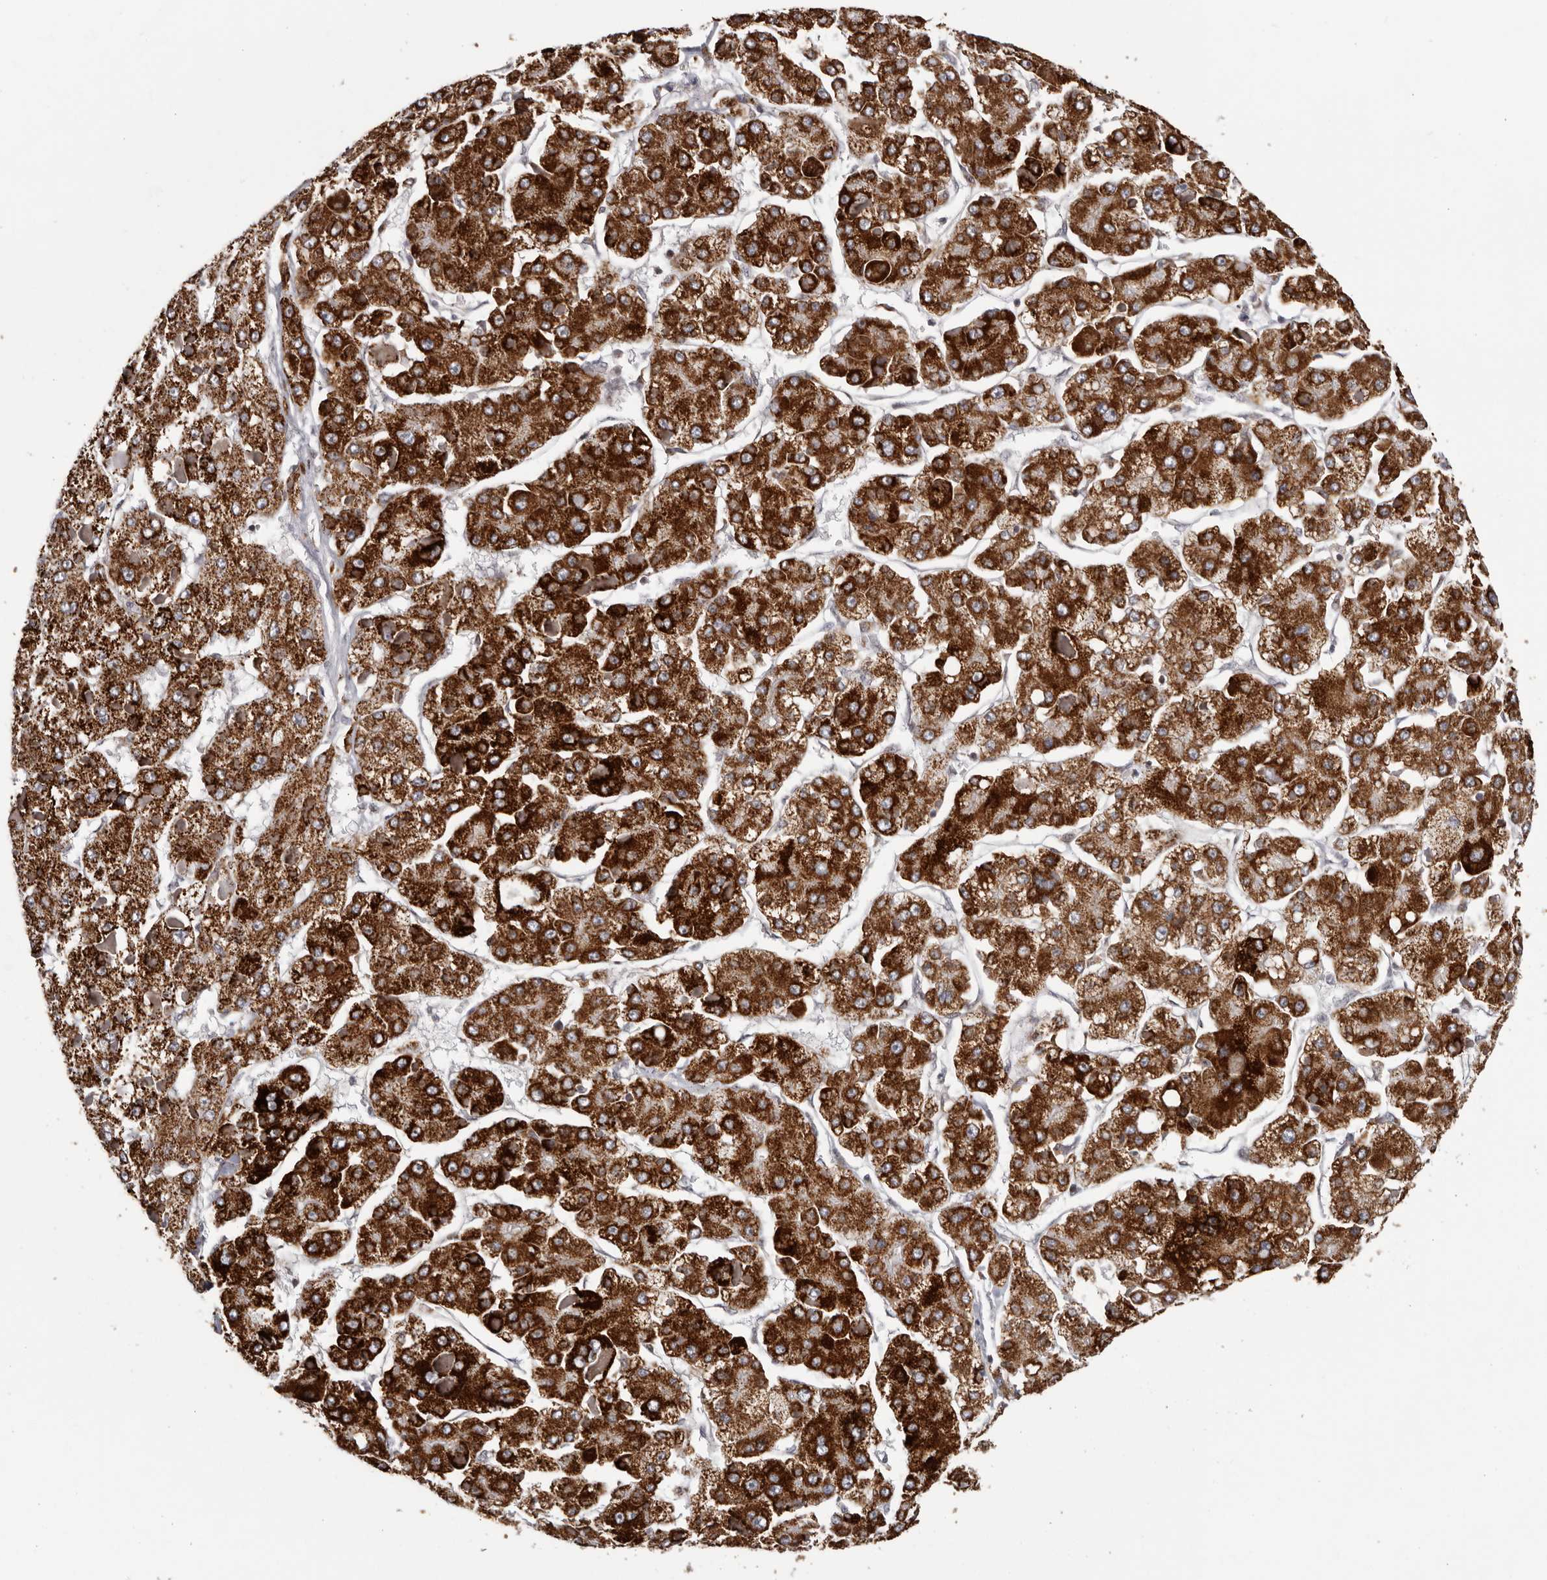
{"staining": {"intensity": "strong", "quantity": ">75%", "location": "cytoplasmic/membranous"}, "tissue": "liver cancer", "cell_type": "Tumor cells", "image_type": "cancer", "snomed": [{"axis": "morphology", "description": "Carcinoma, Hepatocellular, NOS"}, {"axis": "topography", "description": "Liver"}], "caption": "Protein staining of liver hepatocellular carcinoma tissue exhibits strong cytoplasmic/membranous positivity in approximately >75% of tumor cells. (DAB (3,3'-diaminobenzidine) = brown stain, brightfield microscopy at high magnification).", "gene": "C17orf99", "patient": {"sex": "female", "age": 73}}